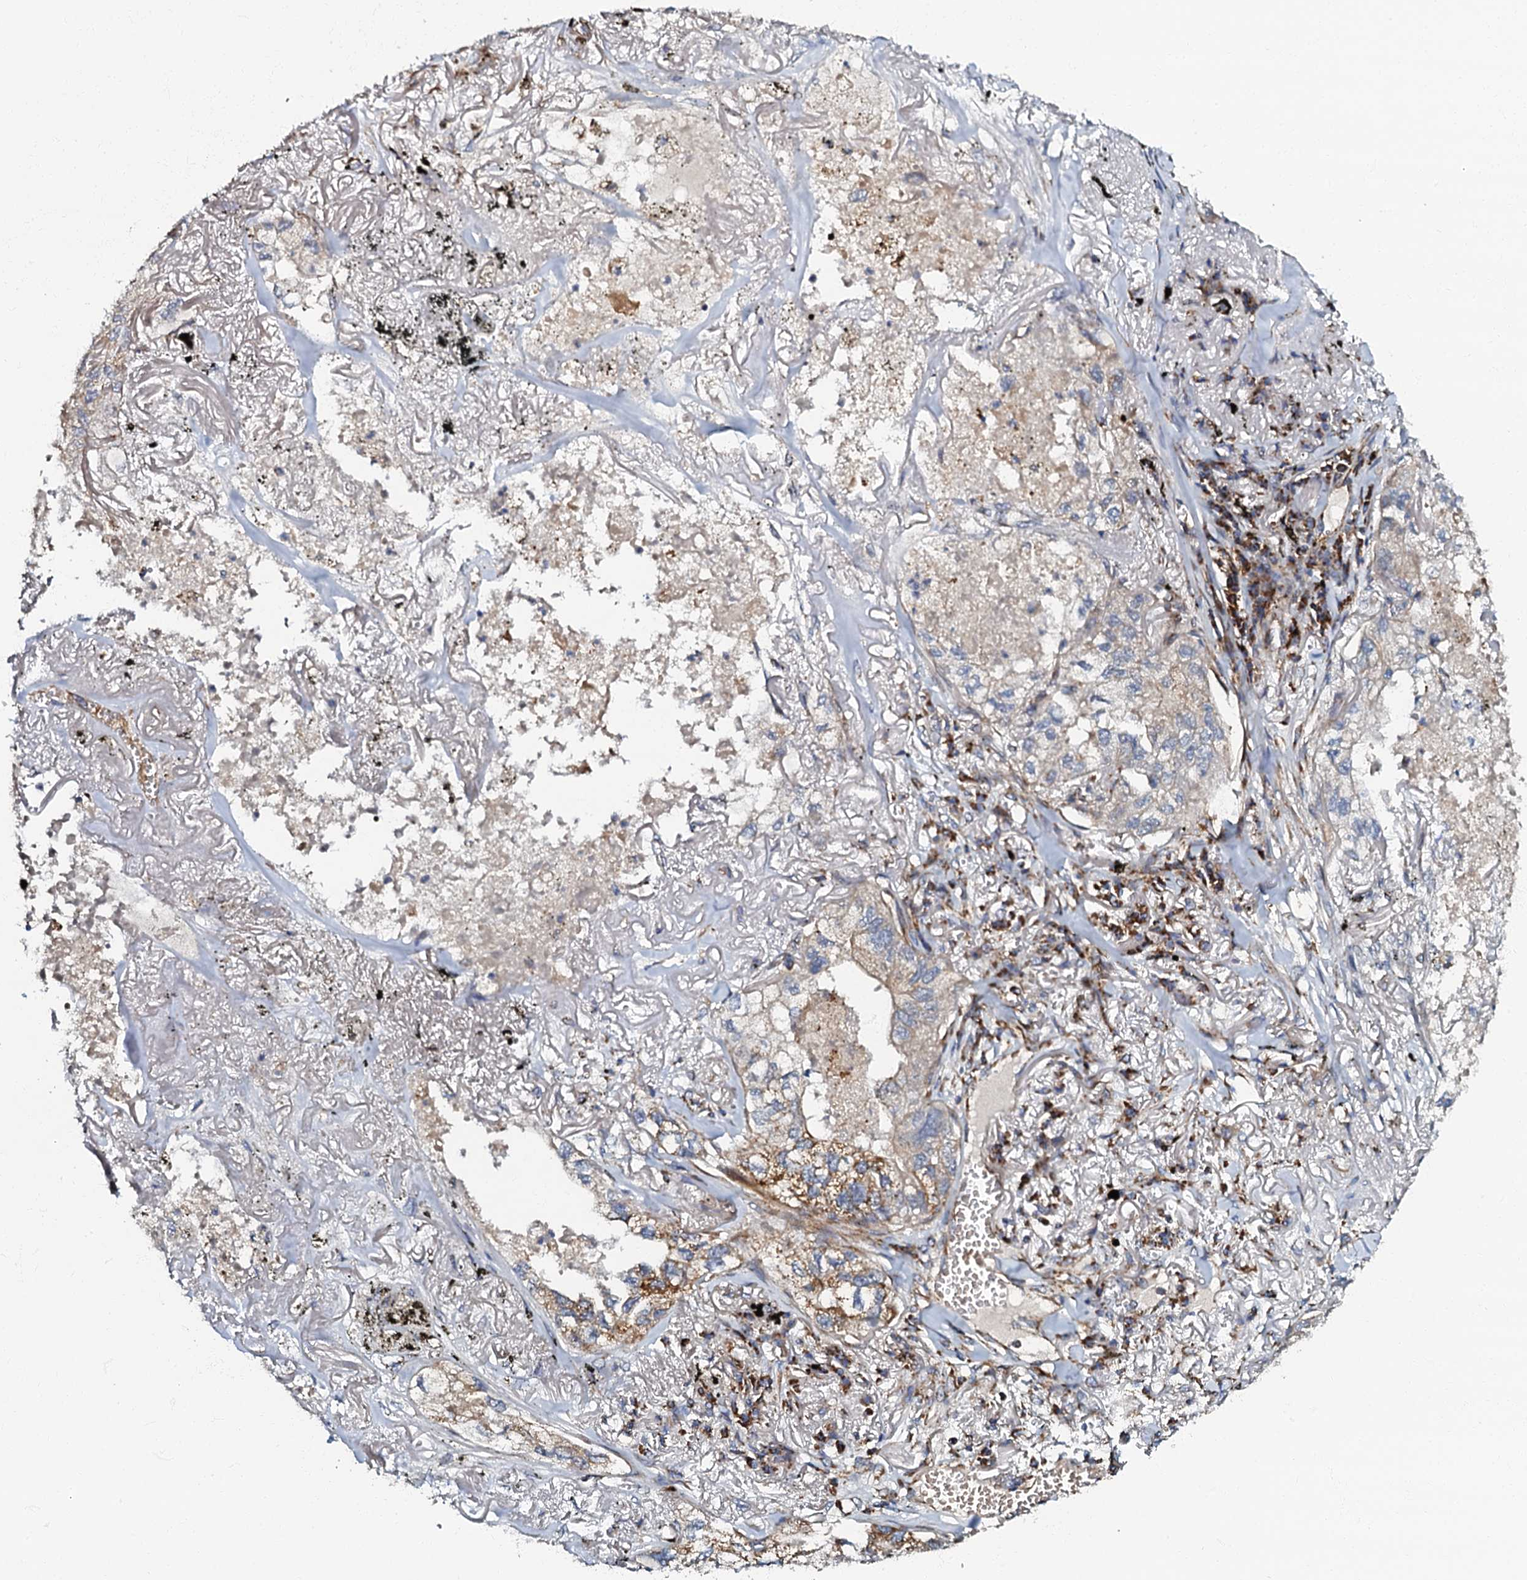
{"staining": {"intensity": "moderate", "quantity": "<25%", "location": "cytoplasmic/membranous"}, "tissue": "lung cancer", "cell_type": "Tumor cells", "image_type": "cancer", "snomed": [{"axis": "morphology", "description": "Adenocarcinoma, NOS"}, {"axis": "topography", "description": "Lung"}], "caption": "Lung cancer tissue demonstrates moderate cytoplasmic/membranous expression in about <25% of tumor cells (DAB (3,3'-diaminobenzidine) = brown stain, brightfield microscopy at high magnification).", "gene": "NDUFA12", "patient": {"sex": "male", "age": 65}}